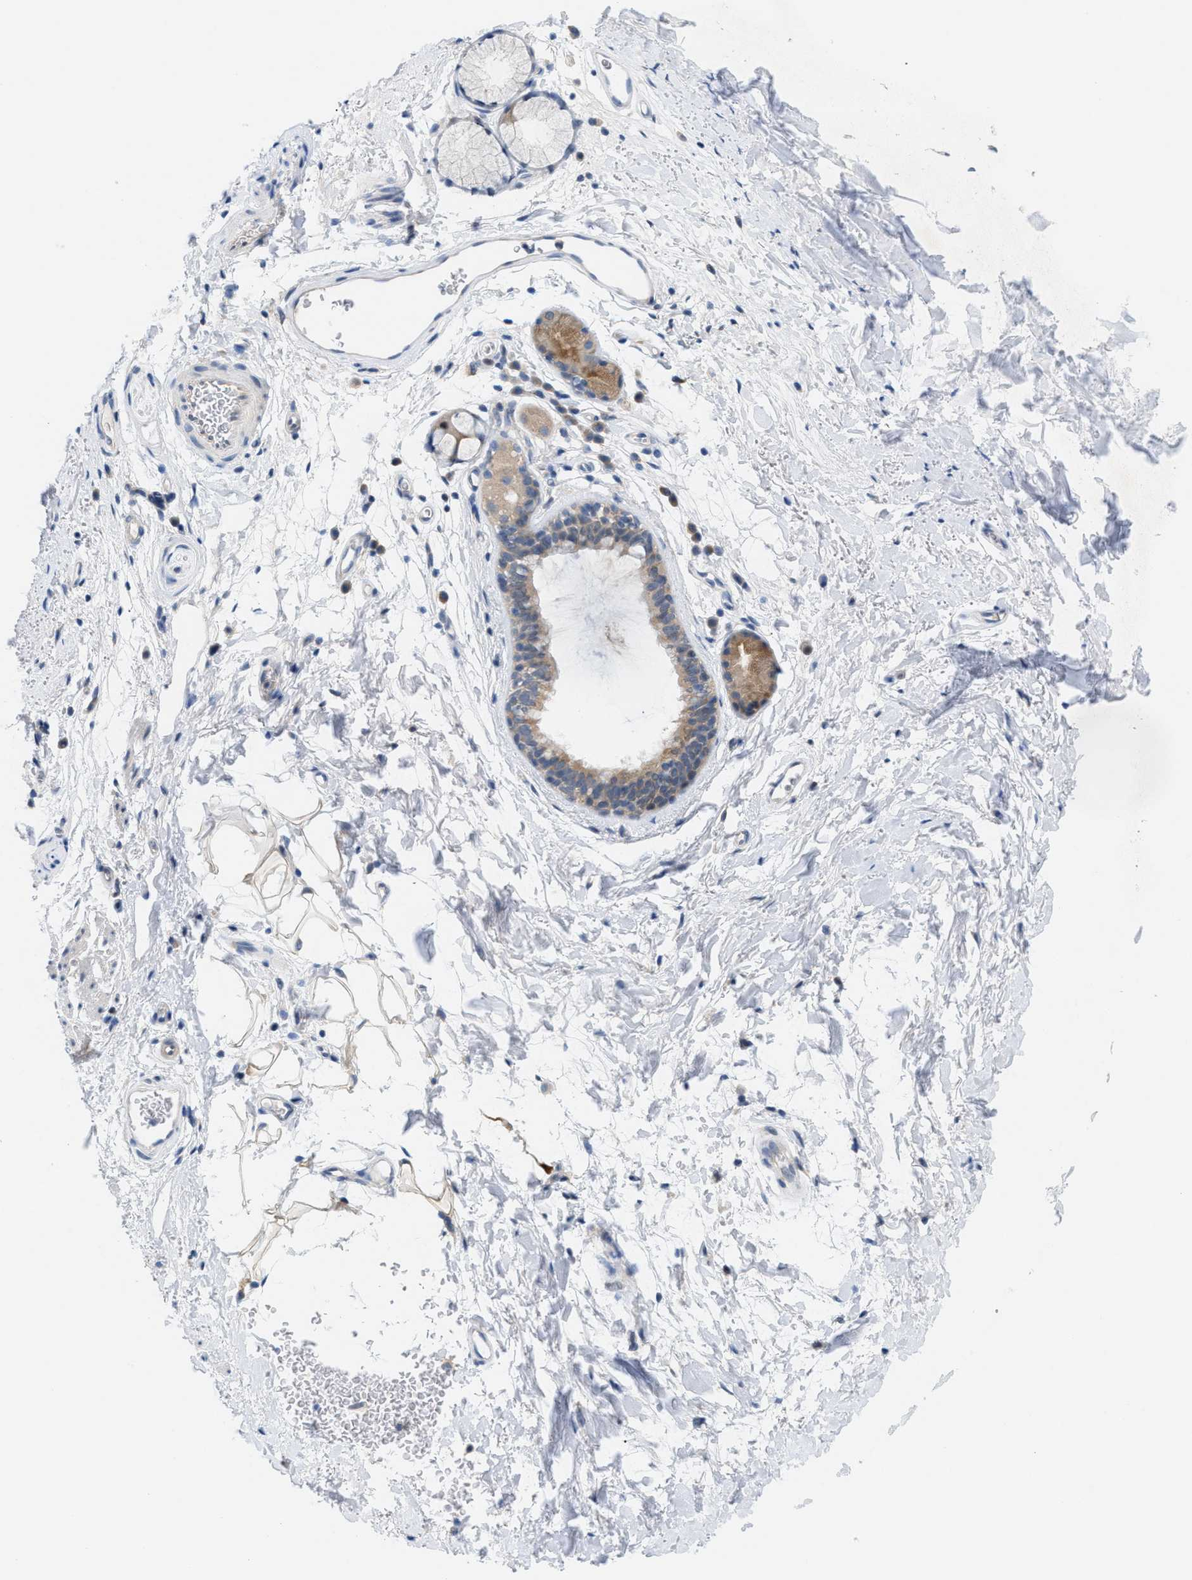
{"staining": {"intensity": "moderate", "quantity": ">75%", "location": "cytoplasmic/membranous"}, "tissue": "bronchus", "cell_type": "Respiratory epithelial cells", "image_type": "normal", "snomed": [{"axis": "morphology", "description": "Normal tissue, NOS"}, {"axis": "topography", "description": "Cartilage tissue"}, {"axis": "topography", "description": "Bronchus"}], "caption": "Protein staining demonstrates moderate cytoplasmic/membranous positivity in approximately >75% of respiratory epithelial cells in unremarkable bronchus.", "gene": "WIPI2", "patient": {"sex": "female", "age": 53}}